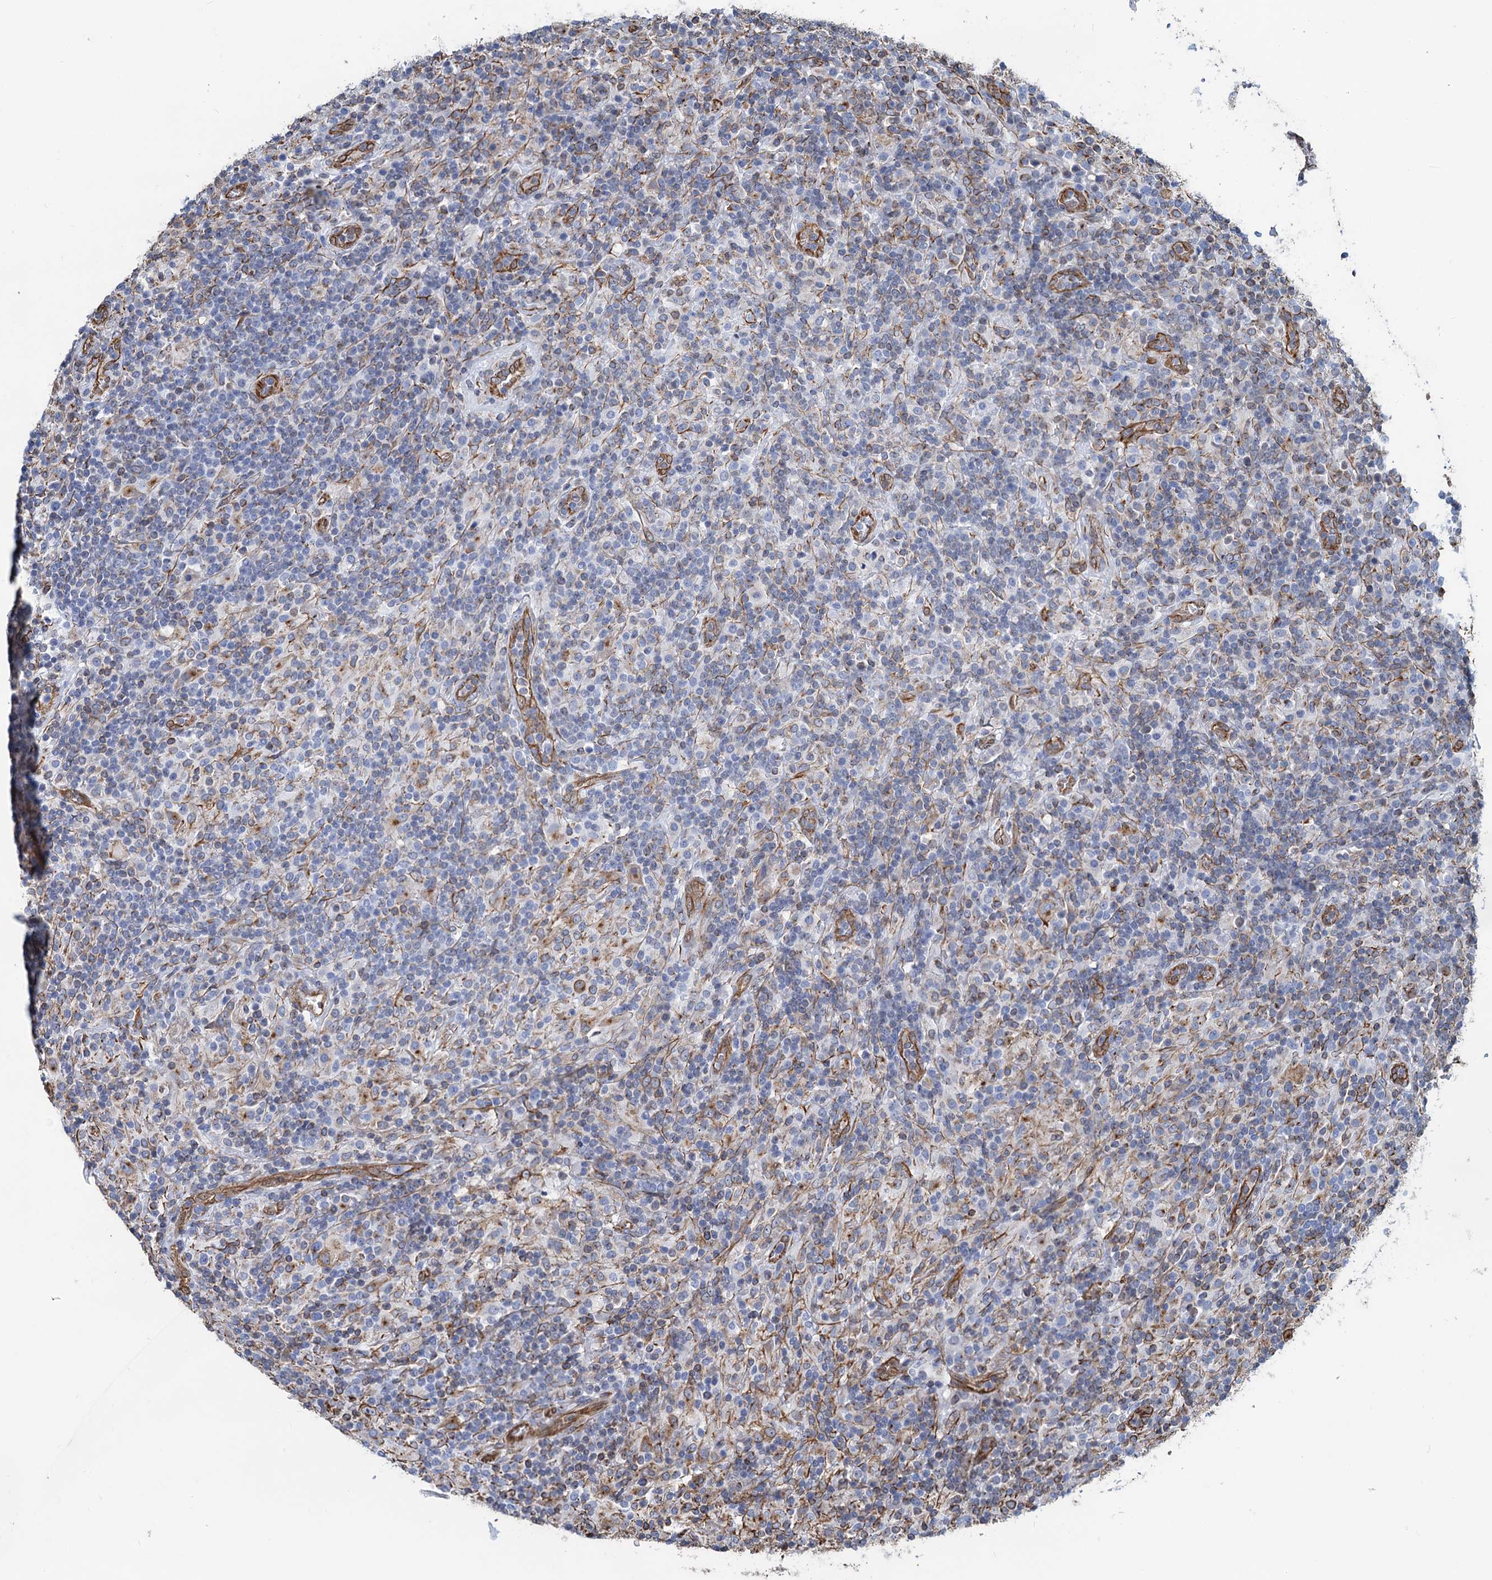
{"staining": {"intensity": "moderate", "quantity": ">75%", "location": "cytoplasmic/membranous"}, "tissue": "lymphoma", "cell_type": "Tumor cells", "image_type": "cancer", "snomed": [{"axis": "morphology", "description": "Hodgkin's disease, NOS"}, {"axis": "topography", "description": "Lymph node"}], "caption": "Immunohistochemistry (IHC) histopathology image of human lymphoma stained for a protein (brown), which reveals medium levels of moderate cytoplasmic/membranous positivity in approximately >75% of tumor cells.", "gene": "PGM2", "patient": {"sex": "male", "age": 70}}